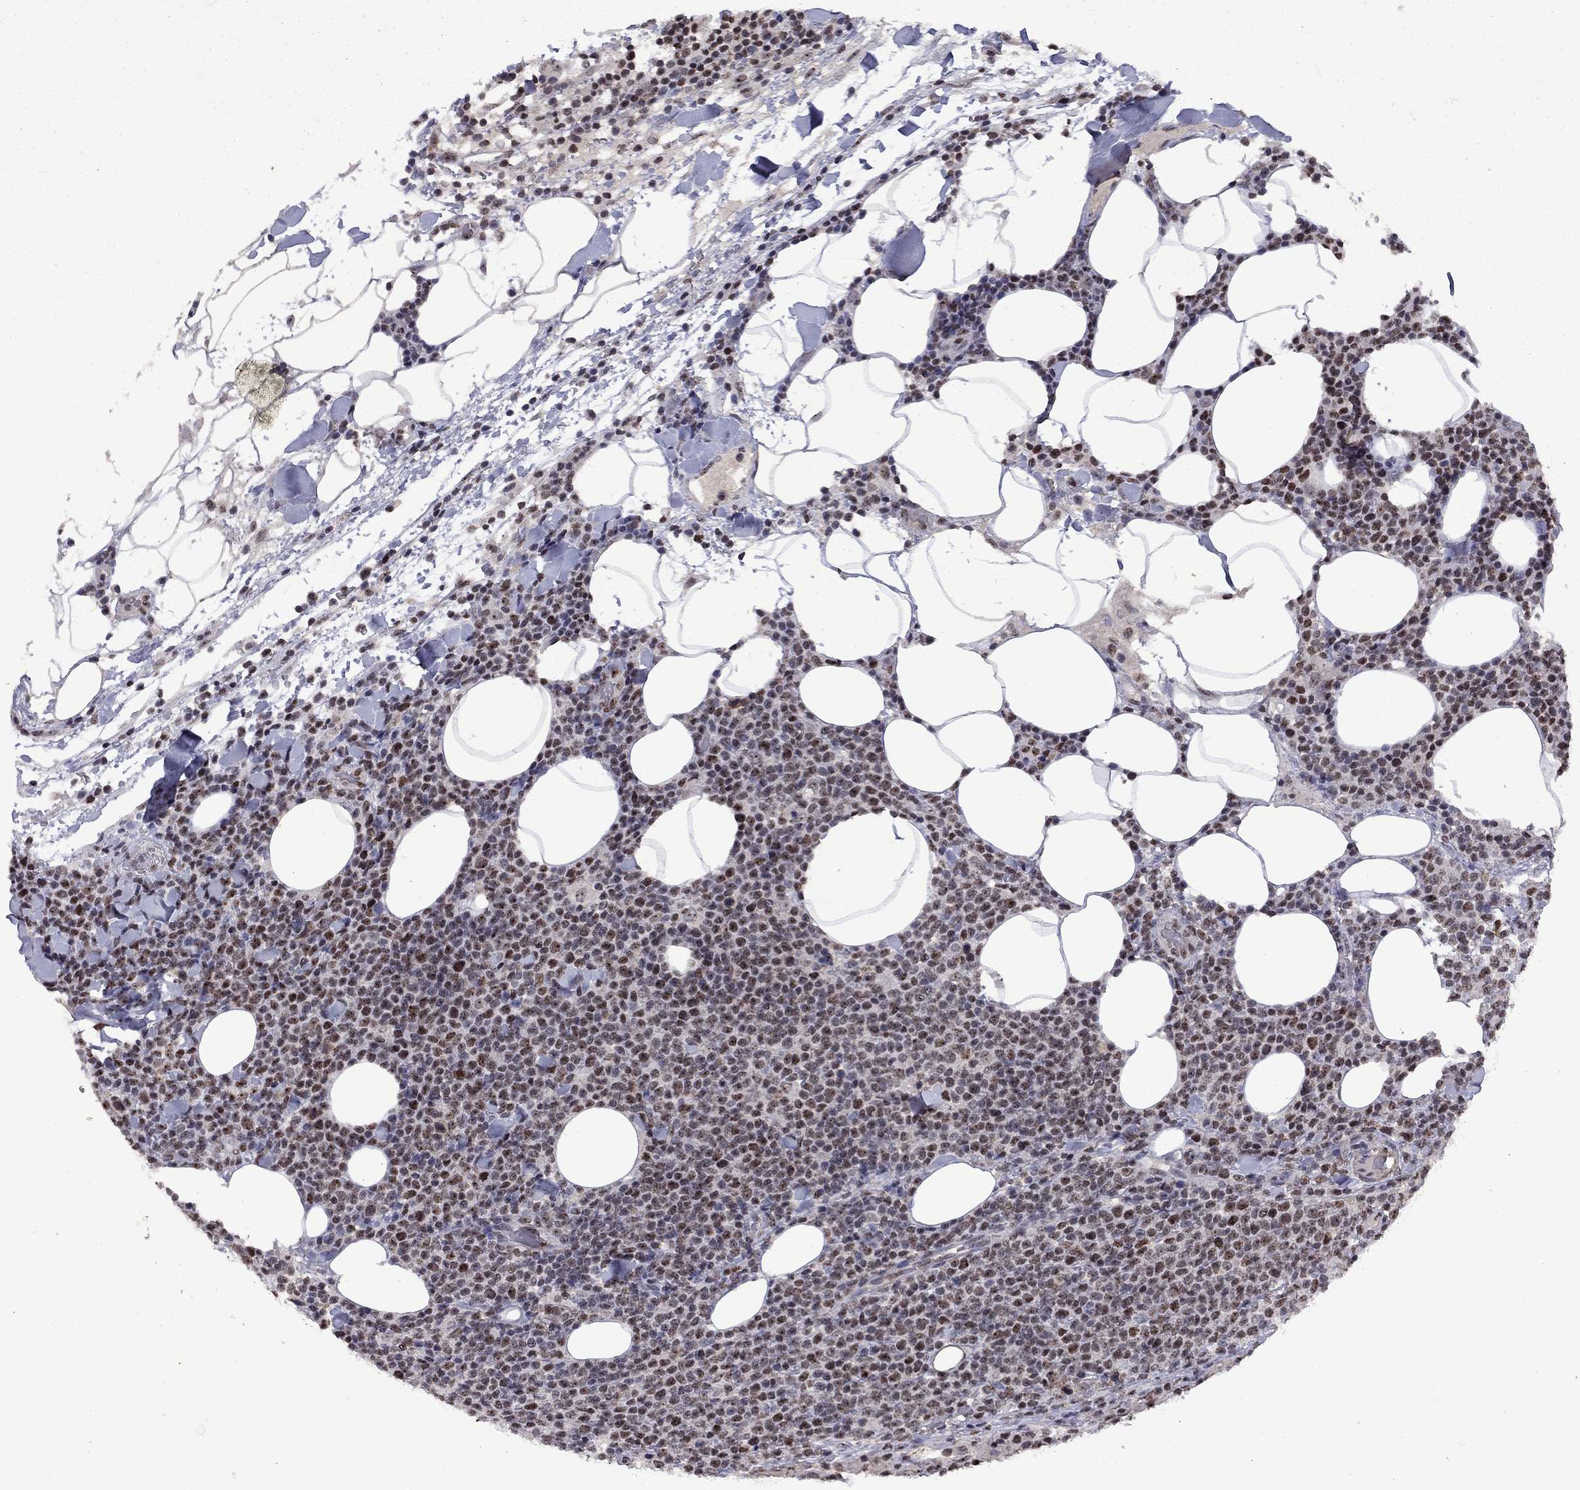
{"staining": {"intensity": "moderate", "quantity": "25%-75%", "location": "nuclear"}, "tissue": "lymphoma", "cell_type": "Tumor cells", "image_type": "cancer", "snomed": [{"axis": "morphology", "description": "Malignant lymphoma, non-Hodgkin's type, High grade"}, {"axis": "topography", "description": "Lymph node"}], "caption": "Brown immunohistochemical staining in human lymphoma demonstrates moderate nuclear expression in about 25%-75% of tumor cells.", "gene": "SPOUT1", "patient": {"sex": "male", "age": 61}}